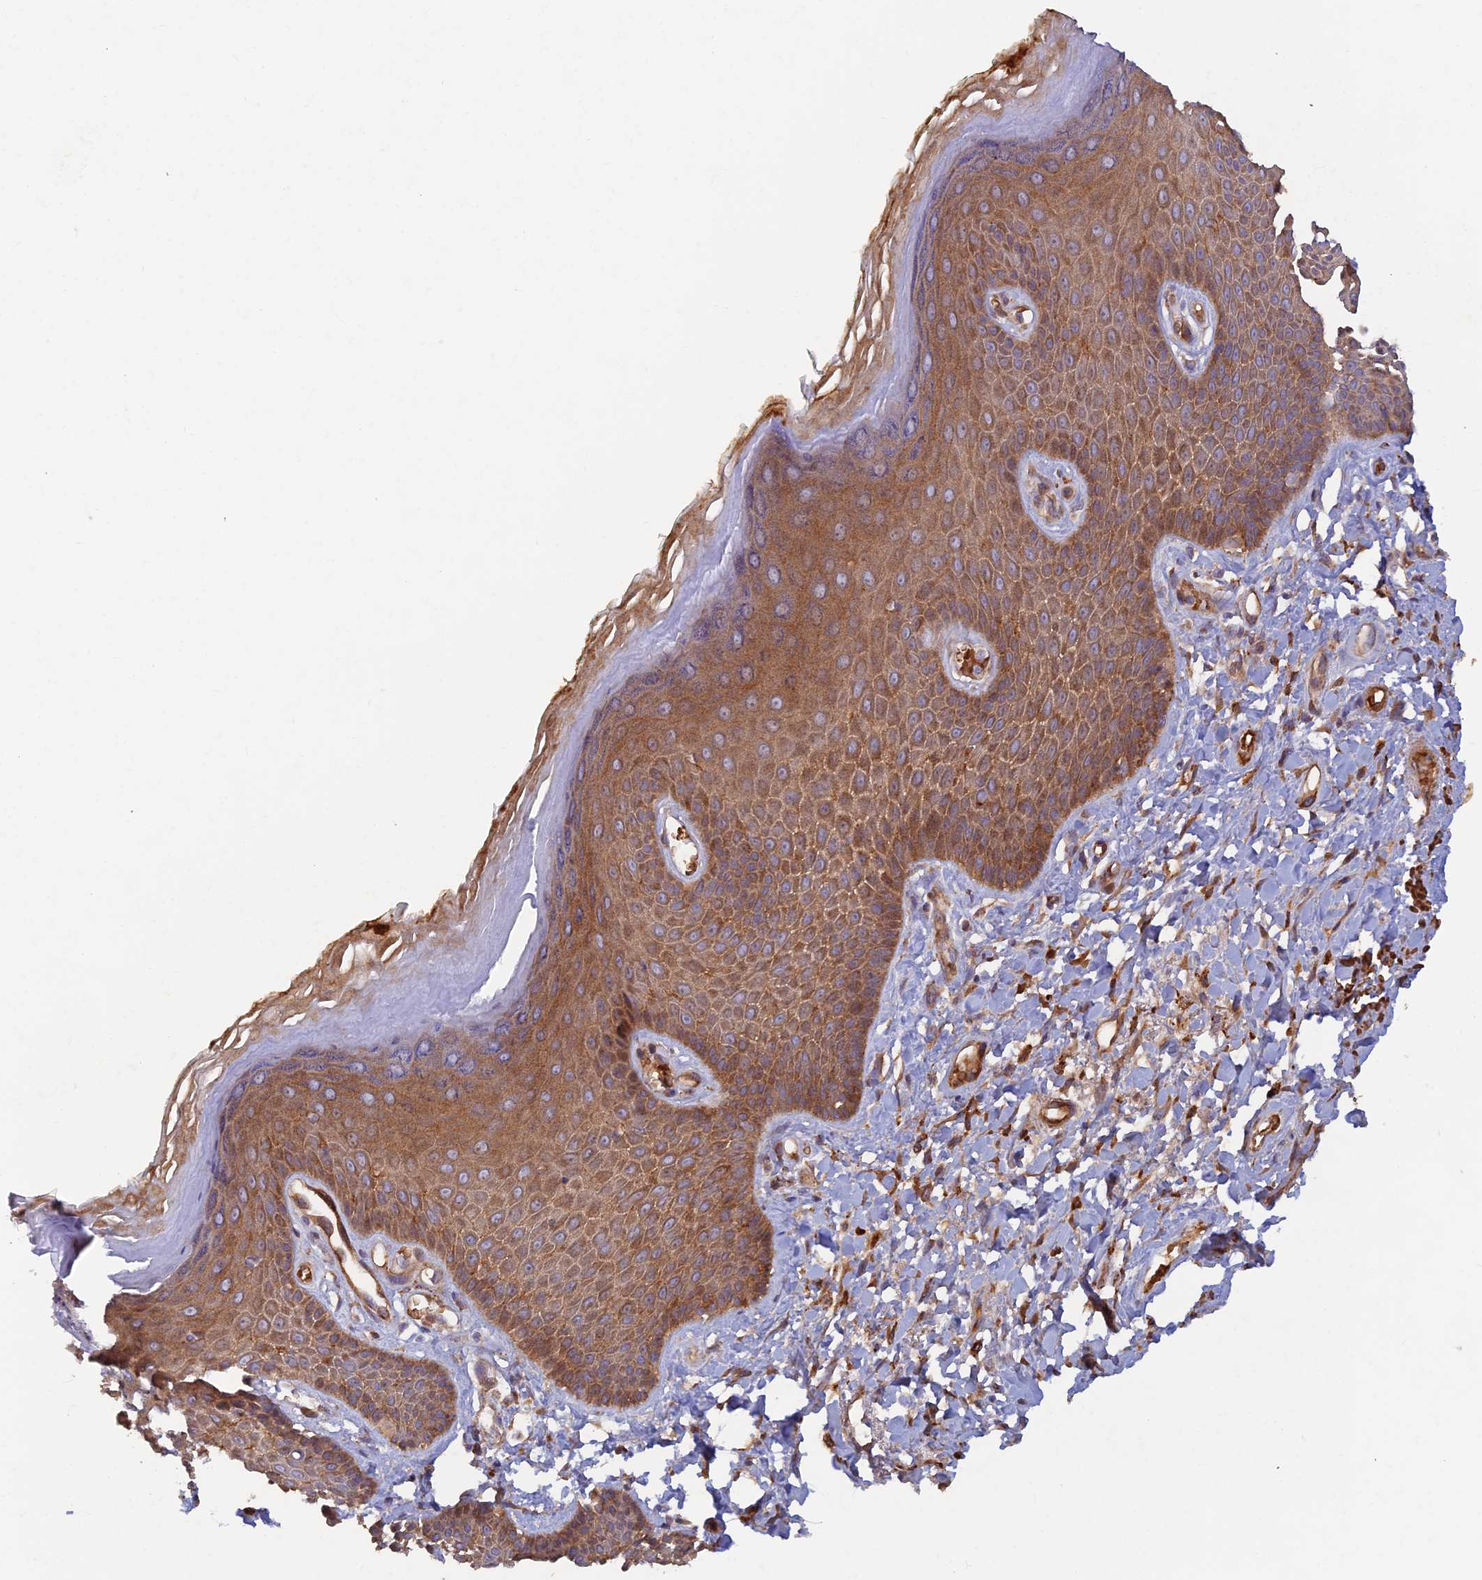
{"staining": {"intensity": "moderate", "quantity": ">75%", "location": "cytoplasmic/membranous"}, "tissue": "skin", "cell_type": "Epidermal cells", "image_type": "normal", "snomed": [{"axis": "morphology", "description": "Normal tissue, NOS"}, {"axis": "topography", "description": "Anal"}], "caption": "Skin stained with immunohistochemistry (IHC) shows moderate cytoplasmic/membranous expression in about >75% of epidermal cells. (DAB IHC with brightfield microscopy, high magnification).", "gene": "GMCL1", "patient": {"sex": "male", "age": 78}}